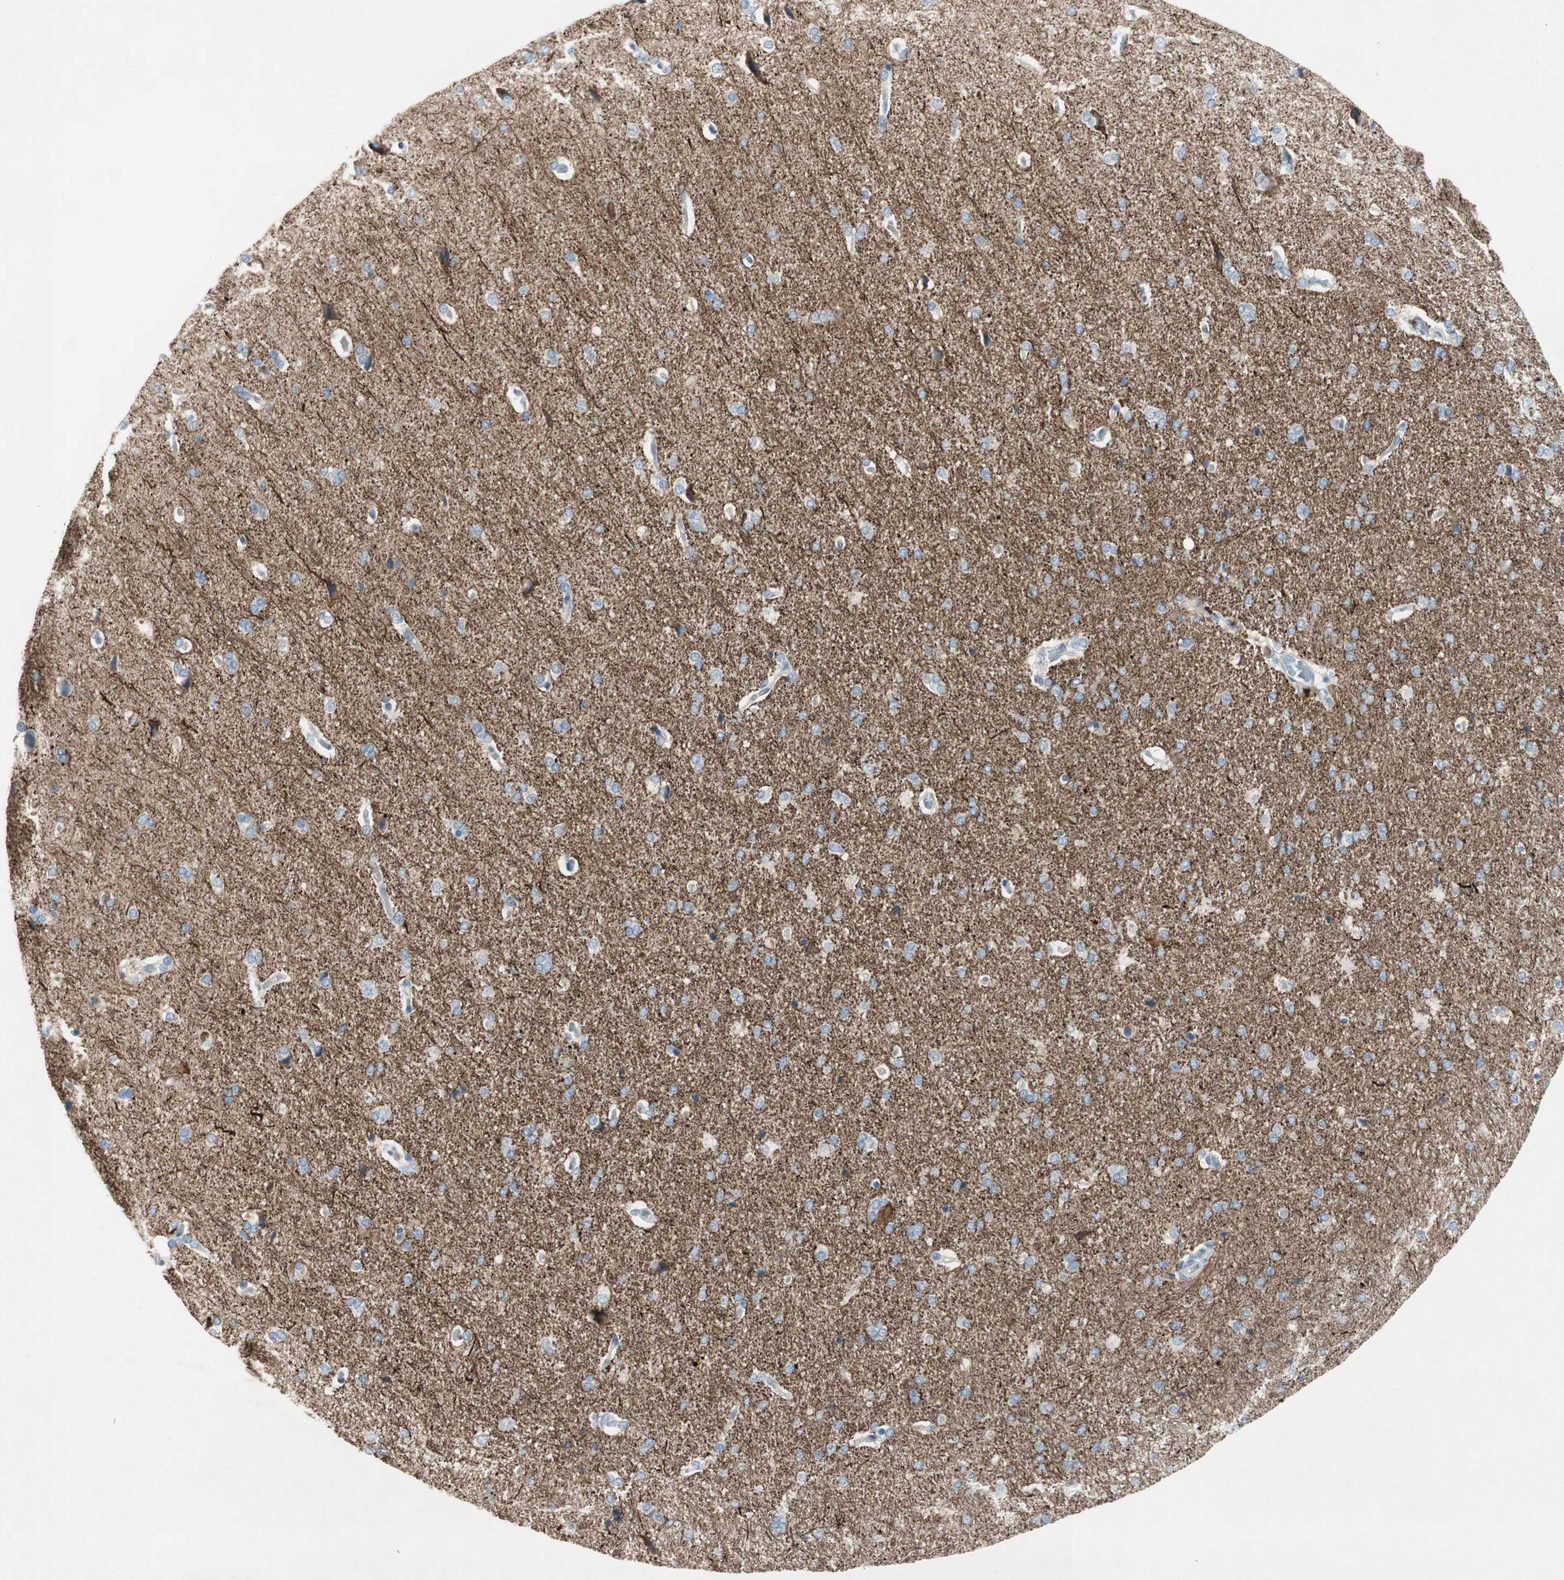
{"staining": {"intensity": "negative", "quantity": "none", "location": "none"}, "tissue": "cerebral cortex", "cell_type": "Endothelial cells", "image_type": "normal", "snomed": [{"axis": "morphology", "description": "Normal tissue, NOS"}, {"axis": "topography", "description": "Cerebral cortex"}], "caption": "High power microscopy histopathology image of an immunohistochemistry image of unremarkable cerebral cortex, revealing no significant positivity in endothelial cells. The staining is performed using DAB brown chromogen with nuclei counter-stained in using hematoxylin.", "gene": "PRRG4", "patient": {"sex": "male", "age": 62}}